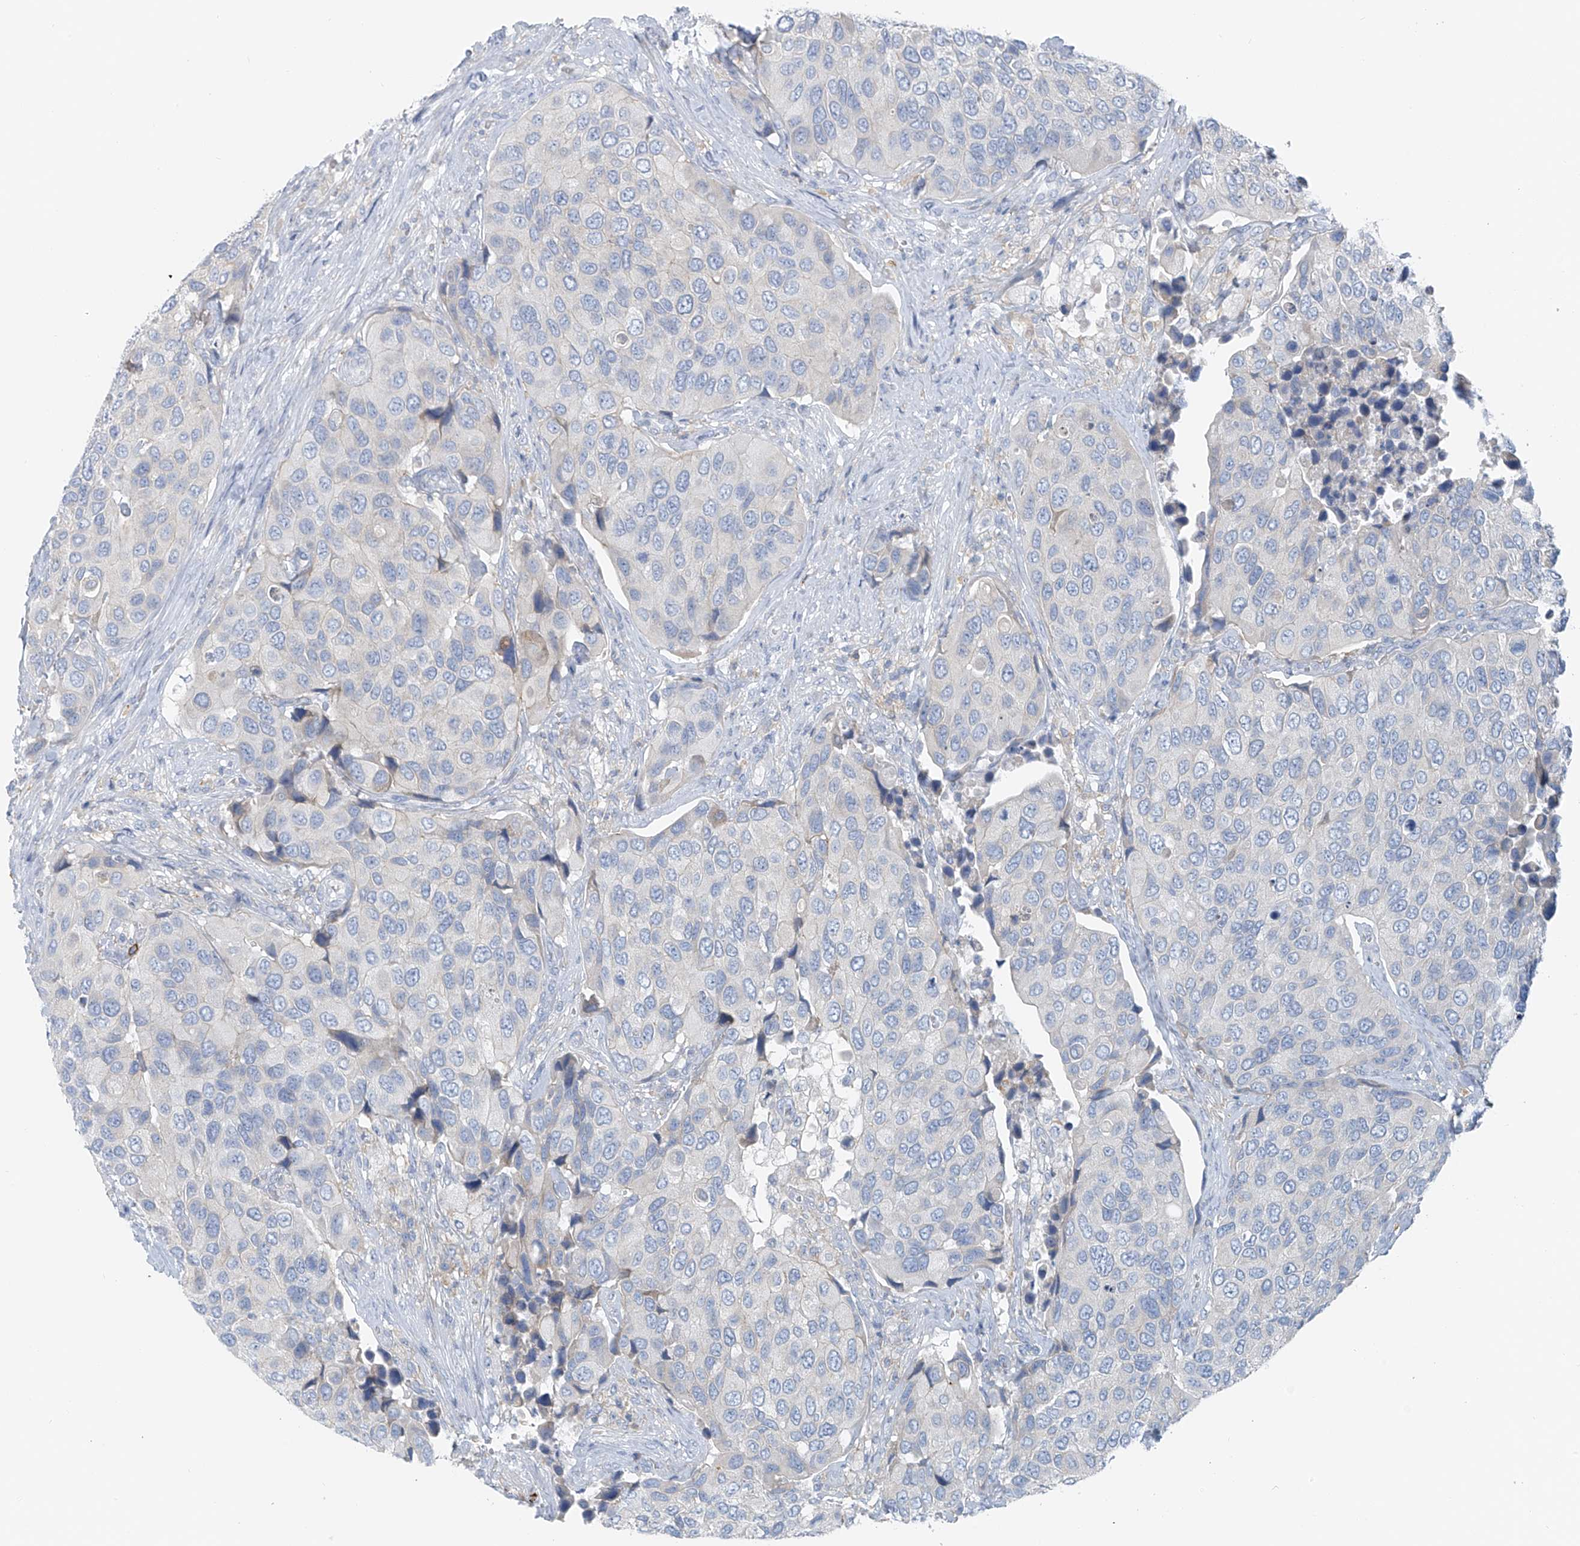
{"staining": {"intensity": "negative", "quantity": "none", "location": "none"}, "tissue": "urothelial cancer", "cell_type": "Tumor cells", "image_type": "cancer", "snomed": [{"axis": "morphology", "description": "Urothelial carcinoma, High grade"}, {"axis": "topography", "description": "Urinary bladder"}], "caption": "Immunohistochemical staining of high-grade urothelial carcinoma shows no significant expression in tumor cells.", "gene": "POMGNT2", "patient": {"sex": "male", "age": 74}}